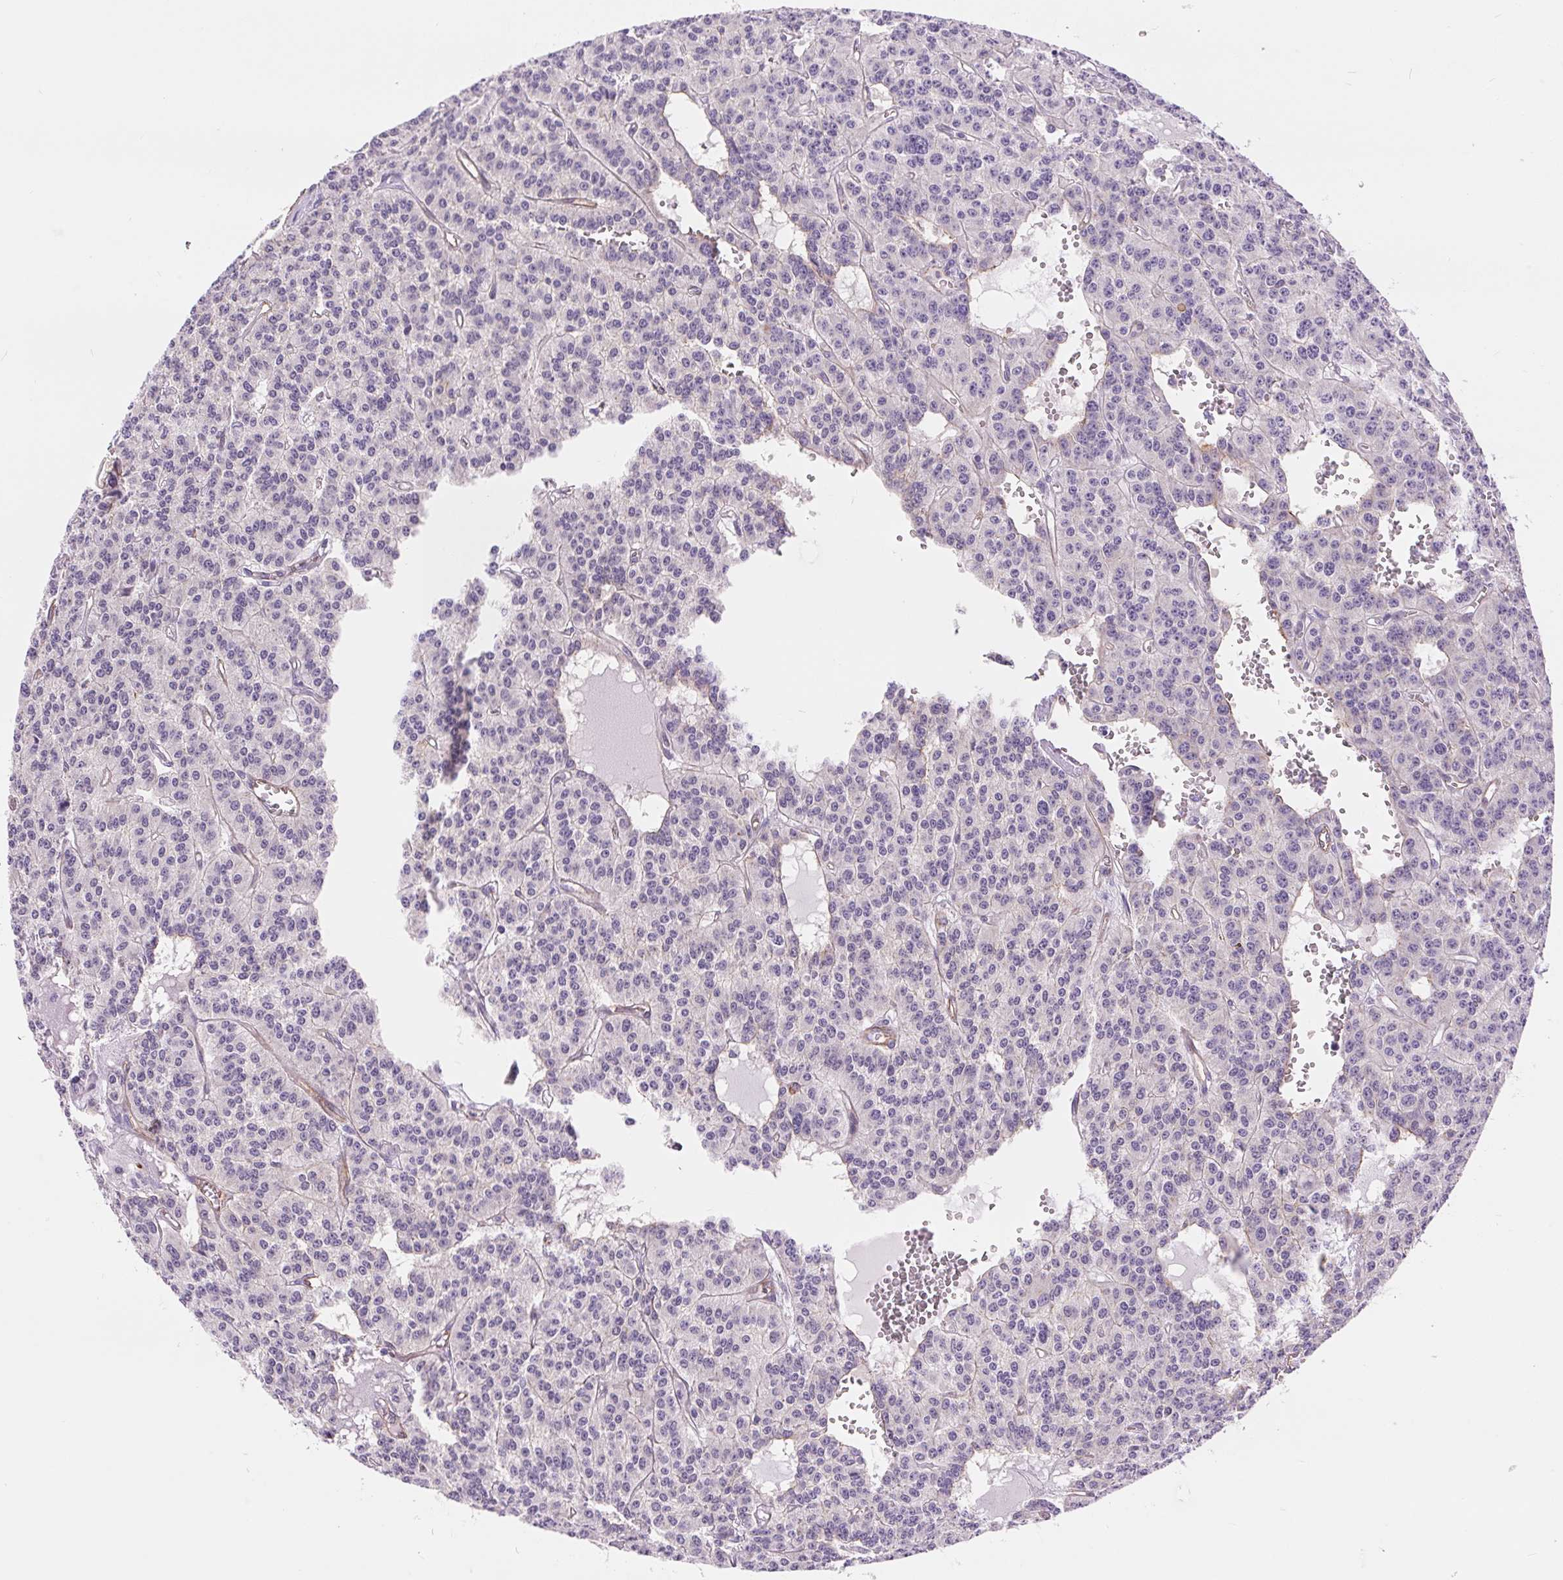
{"staining": {"intensity": "negative", "quantity": "none", "location": "none"}, "tissue": "carcinoid", "cell_type": "Tumor cells", "image_type": "cancer", "snomed": [{"axis": "morphology", "description": "Carcinoid, malignant, NOS"}, {"axis": "topography", "description": "Lung"}], "caption": "Immunohistochemistry (IHC) photomicrograph of carcinoid stained for a protein (brown), which demonstrates no expression in tumor cells.", "gene": "DIXDC1", "patient": {"sex": "female", "age": 71}}